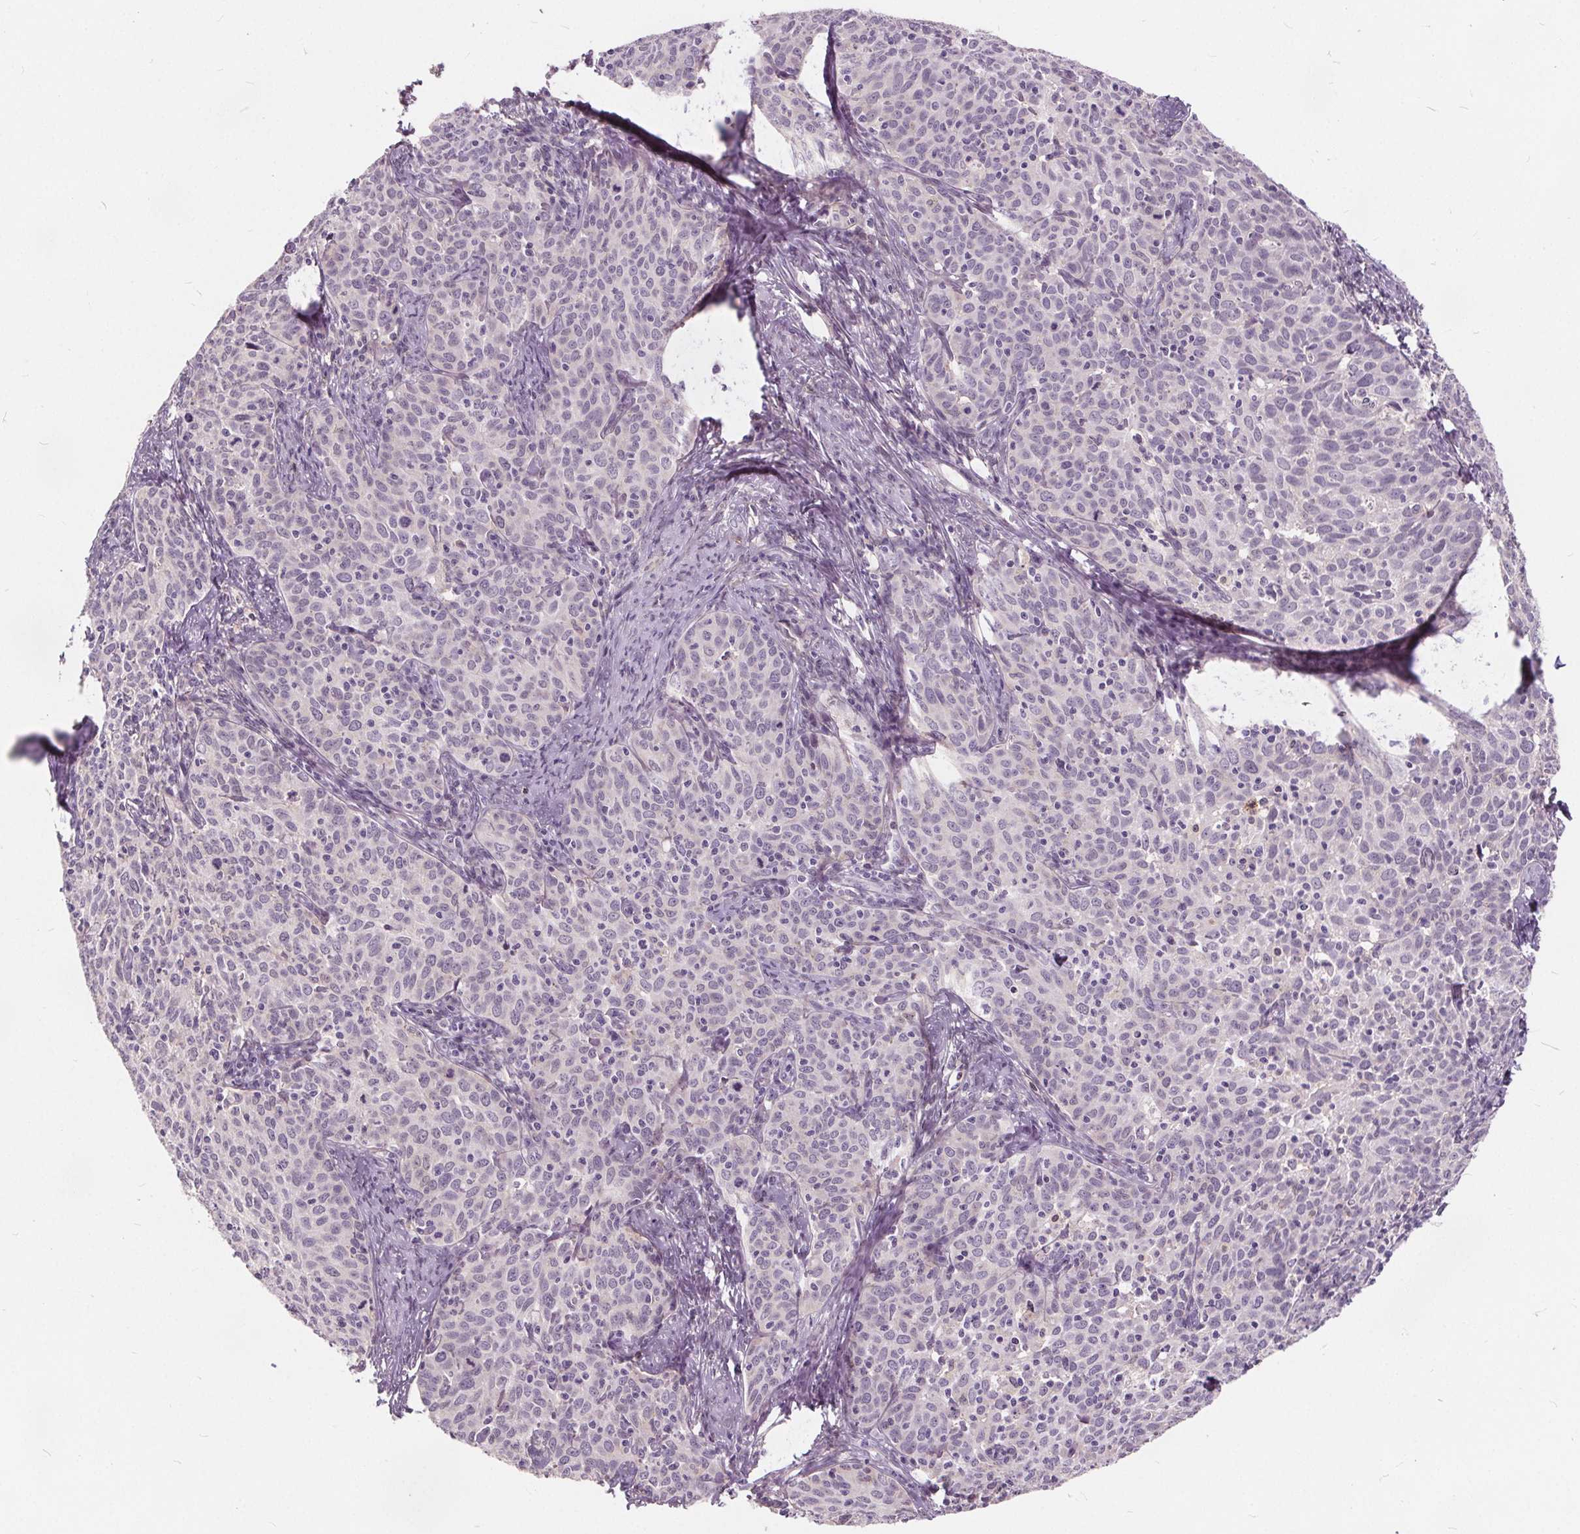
{"staining": {"intensity": "negative", "quantity": "none", "location": "none"}, "tissue": "cervical cancer", "cell_type": "Tumor cells", "image_type": "cancer", "snomed": [{"axis": "morphology", "description": "Squamous cell carcinoma, NOS"}, {"axis": "topography", "description": "Cervix"}], "caption": "There is no significant staining in tumor cells of cervical cancer. Nuclei are stained in blue.", "gene": "HAAO", "patient": {"sex": "female", "age": 62}}